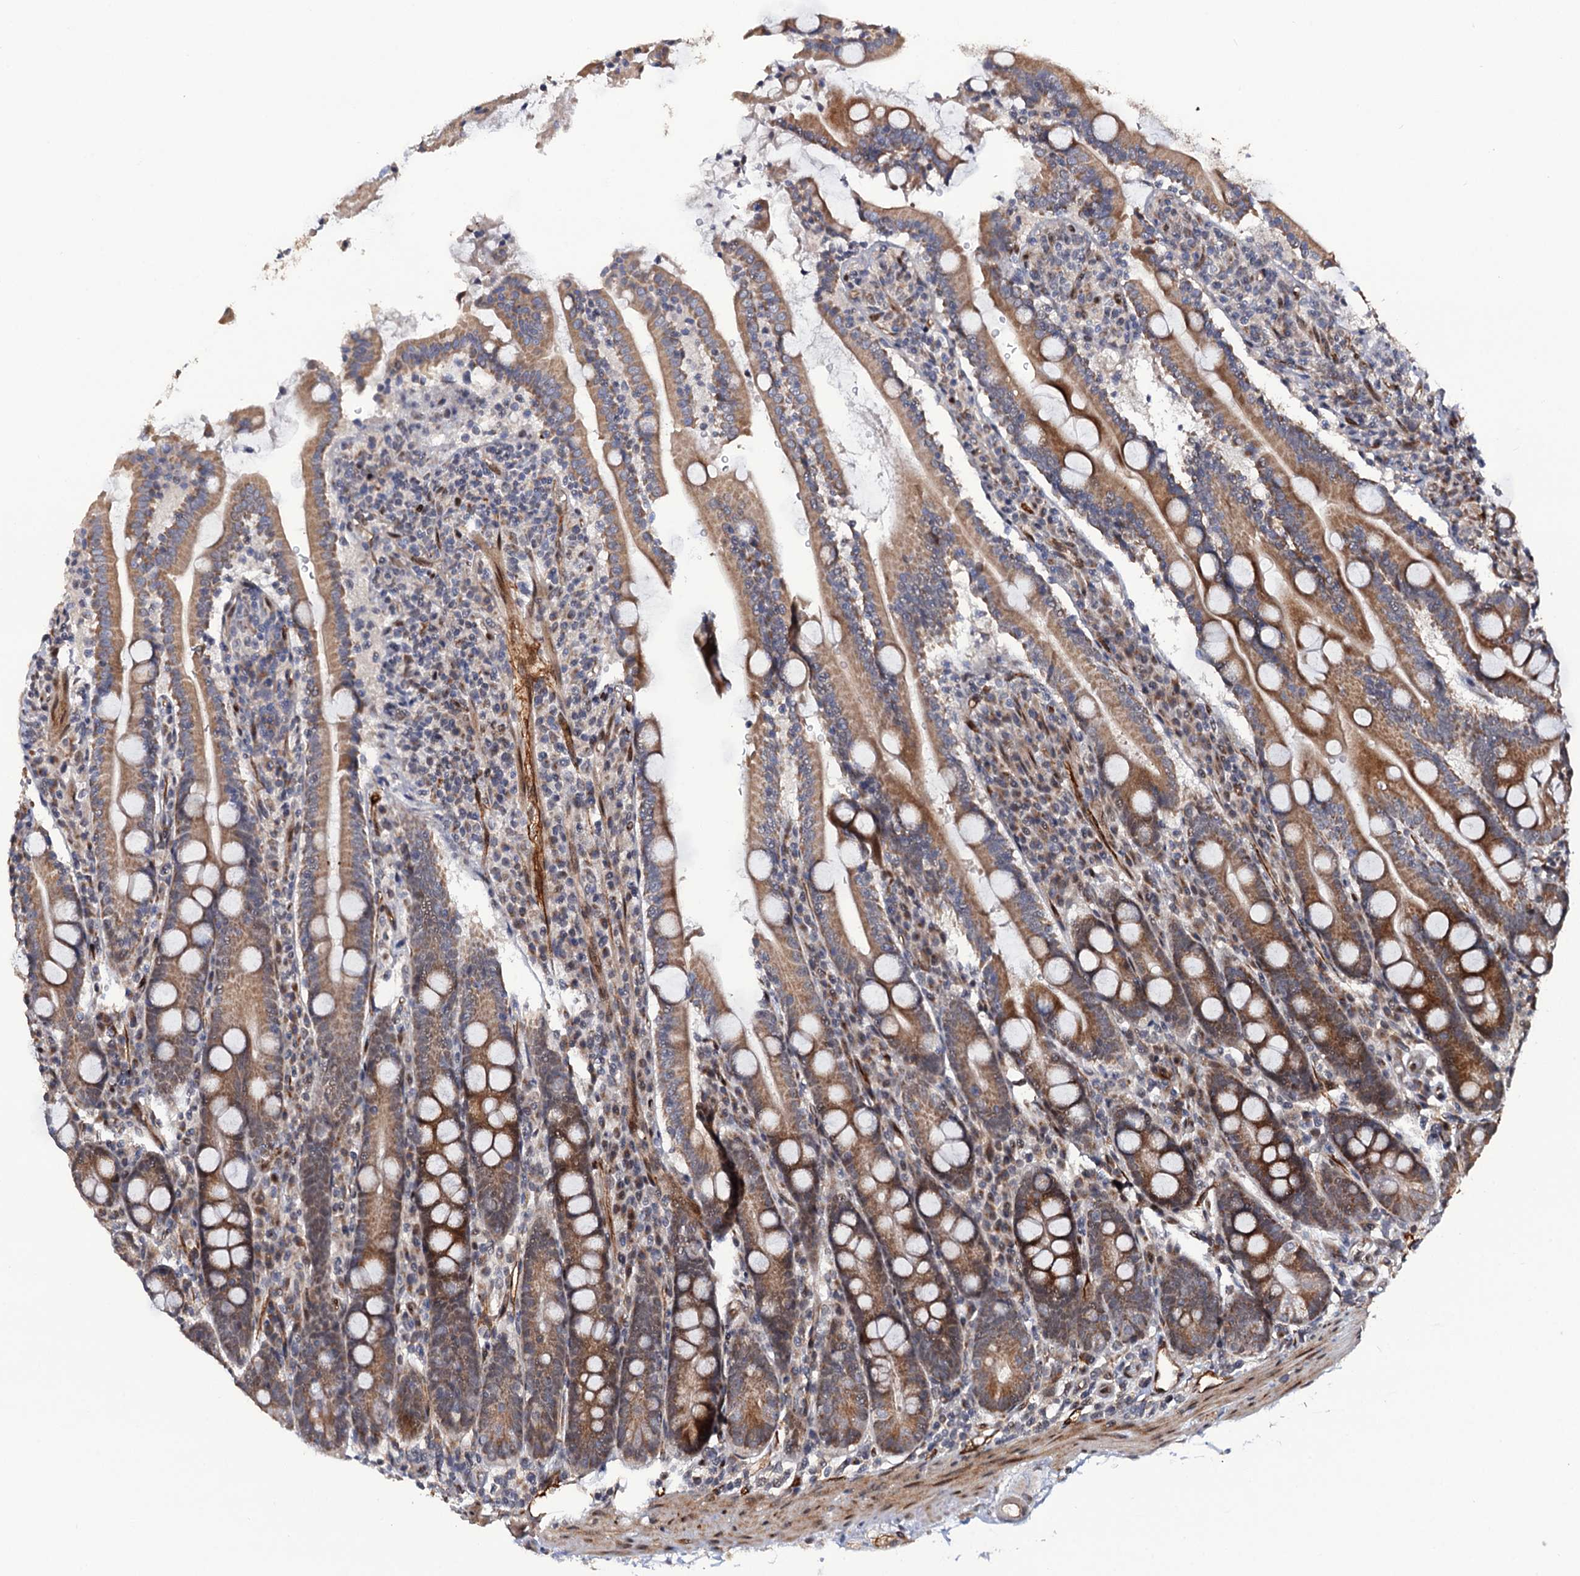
{"staining": {"intensity": "moderate", "quantity": ">75%", "location": "cytoplasmic/membranous"}, "tissue": "duodenum", "cell_type": "Glandular cells", "image_type": "normal", "snomed": [{"axis": "morphology", "description": "Normal tissue, NOS"}, {"axis": "topography", "description": "Duodenum"}], "caption": "Normal duodenum demonstrates moderate cytoplasmic/membranous positivity in about >75% of glandular cells (DAB = brown stain, brightfield microscopy at high magnification)..", "gene": "LRRC63", "patient": {"sex": "male", "age": 35}}